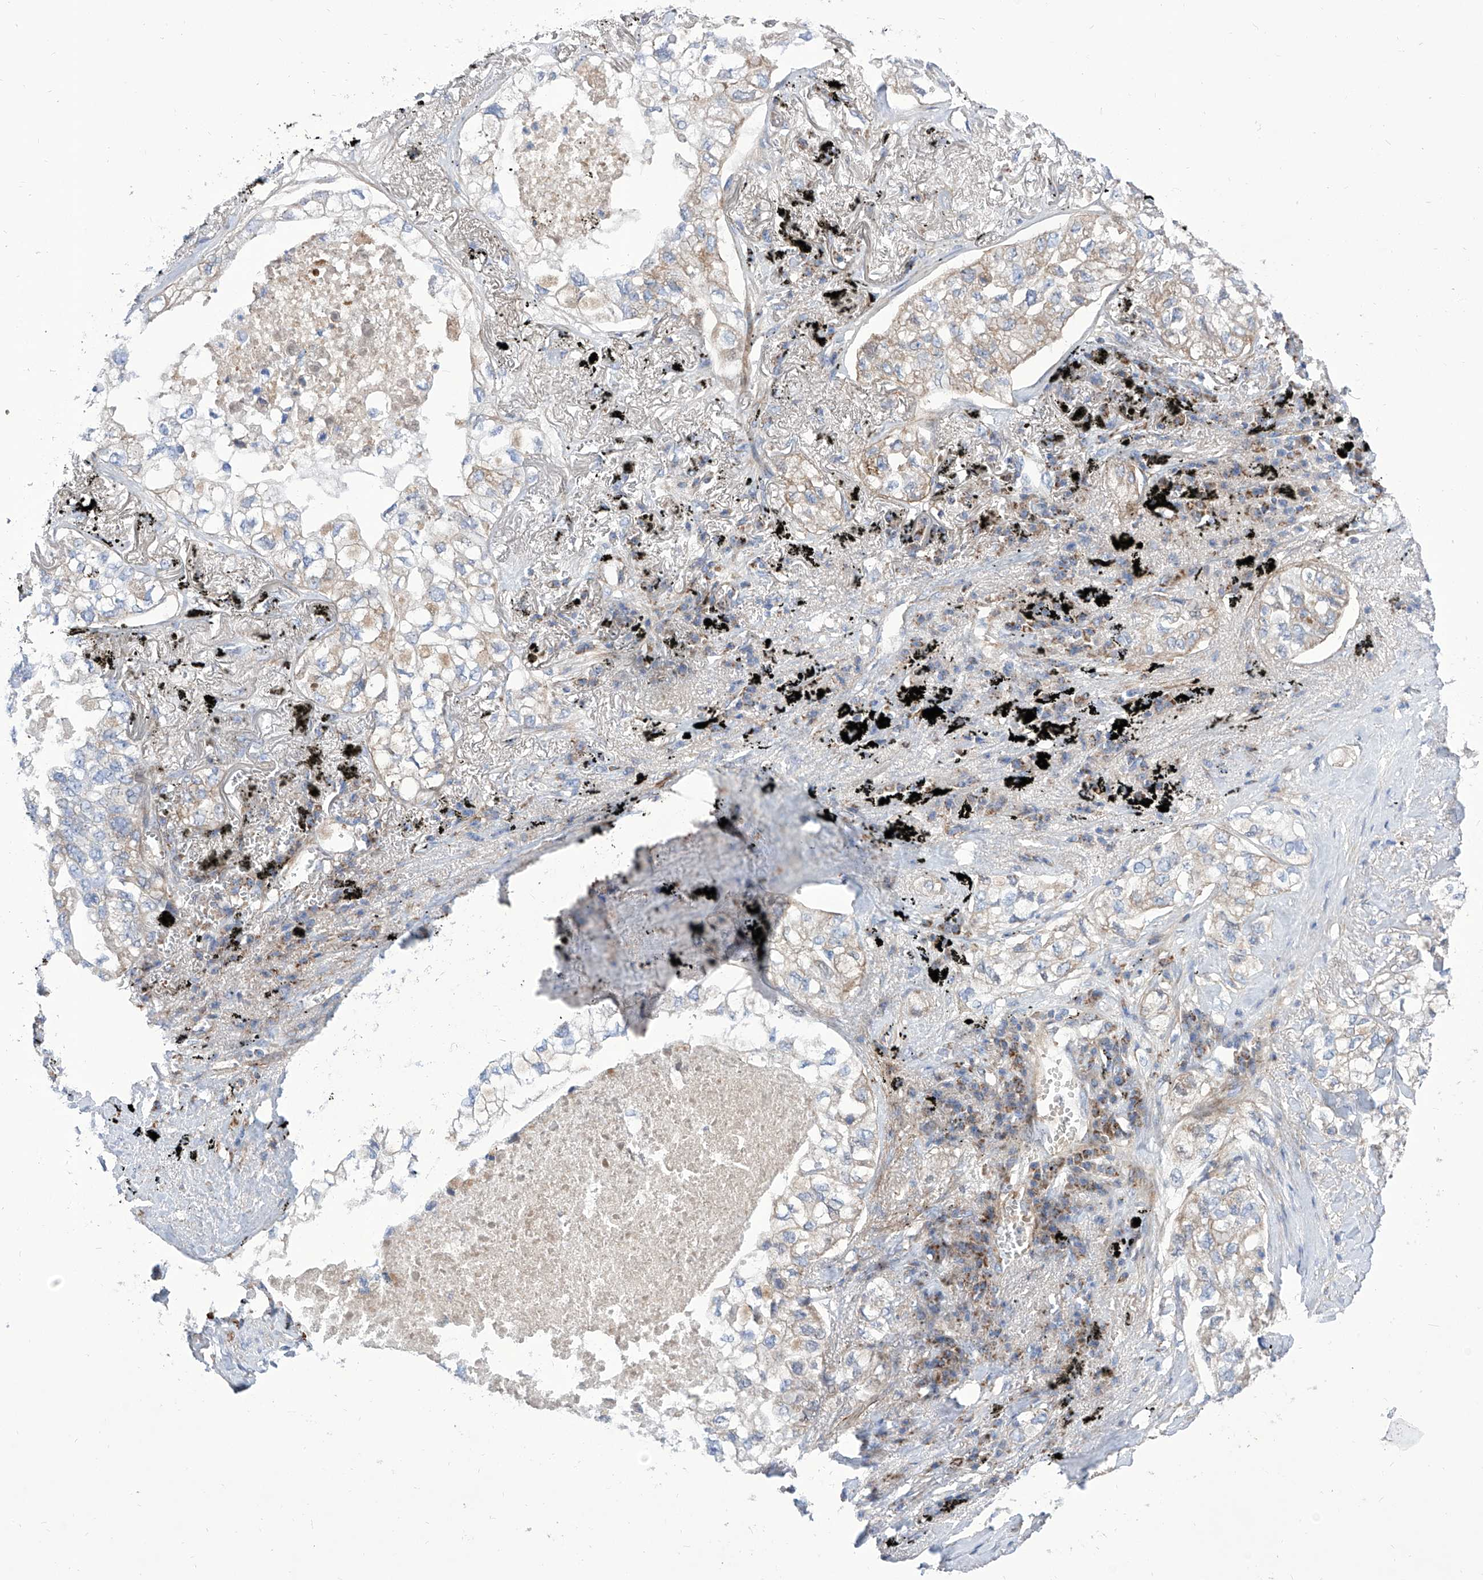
{"staining": {"intensity": "weak", "quantity": "25%-75%", "location": "cytoplasmic/membranous"}, "tissue": "lung cancer", "cell_type": "Tumor cells", "image_type": "cancer", "snomed": [{"axis": "morphology", "description": "Adenocarcinoma, NOS"}, {"axis": "topography", "description": "Lung"}], "caption": "This photomicrograph demonstrates adenocarcinoma (lung) stained with IHC to label a protein in brown. The cytoplasmic/membranous of tumor cells show weak positivity for the protein. Nuclei are counter-stained blue.", "gene": "SRBD1", "patient": {"sex": "male", "age": 65}}